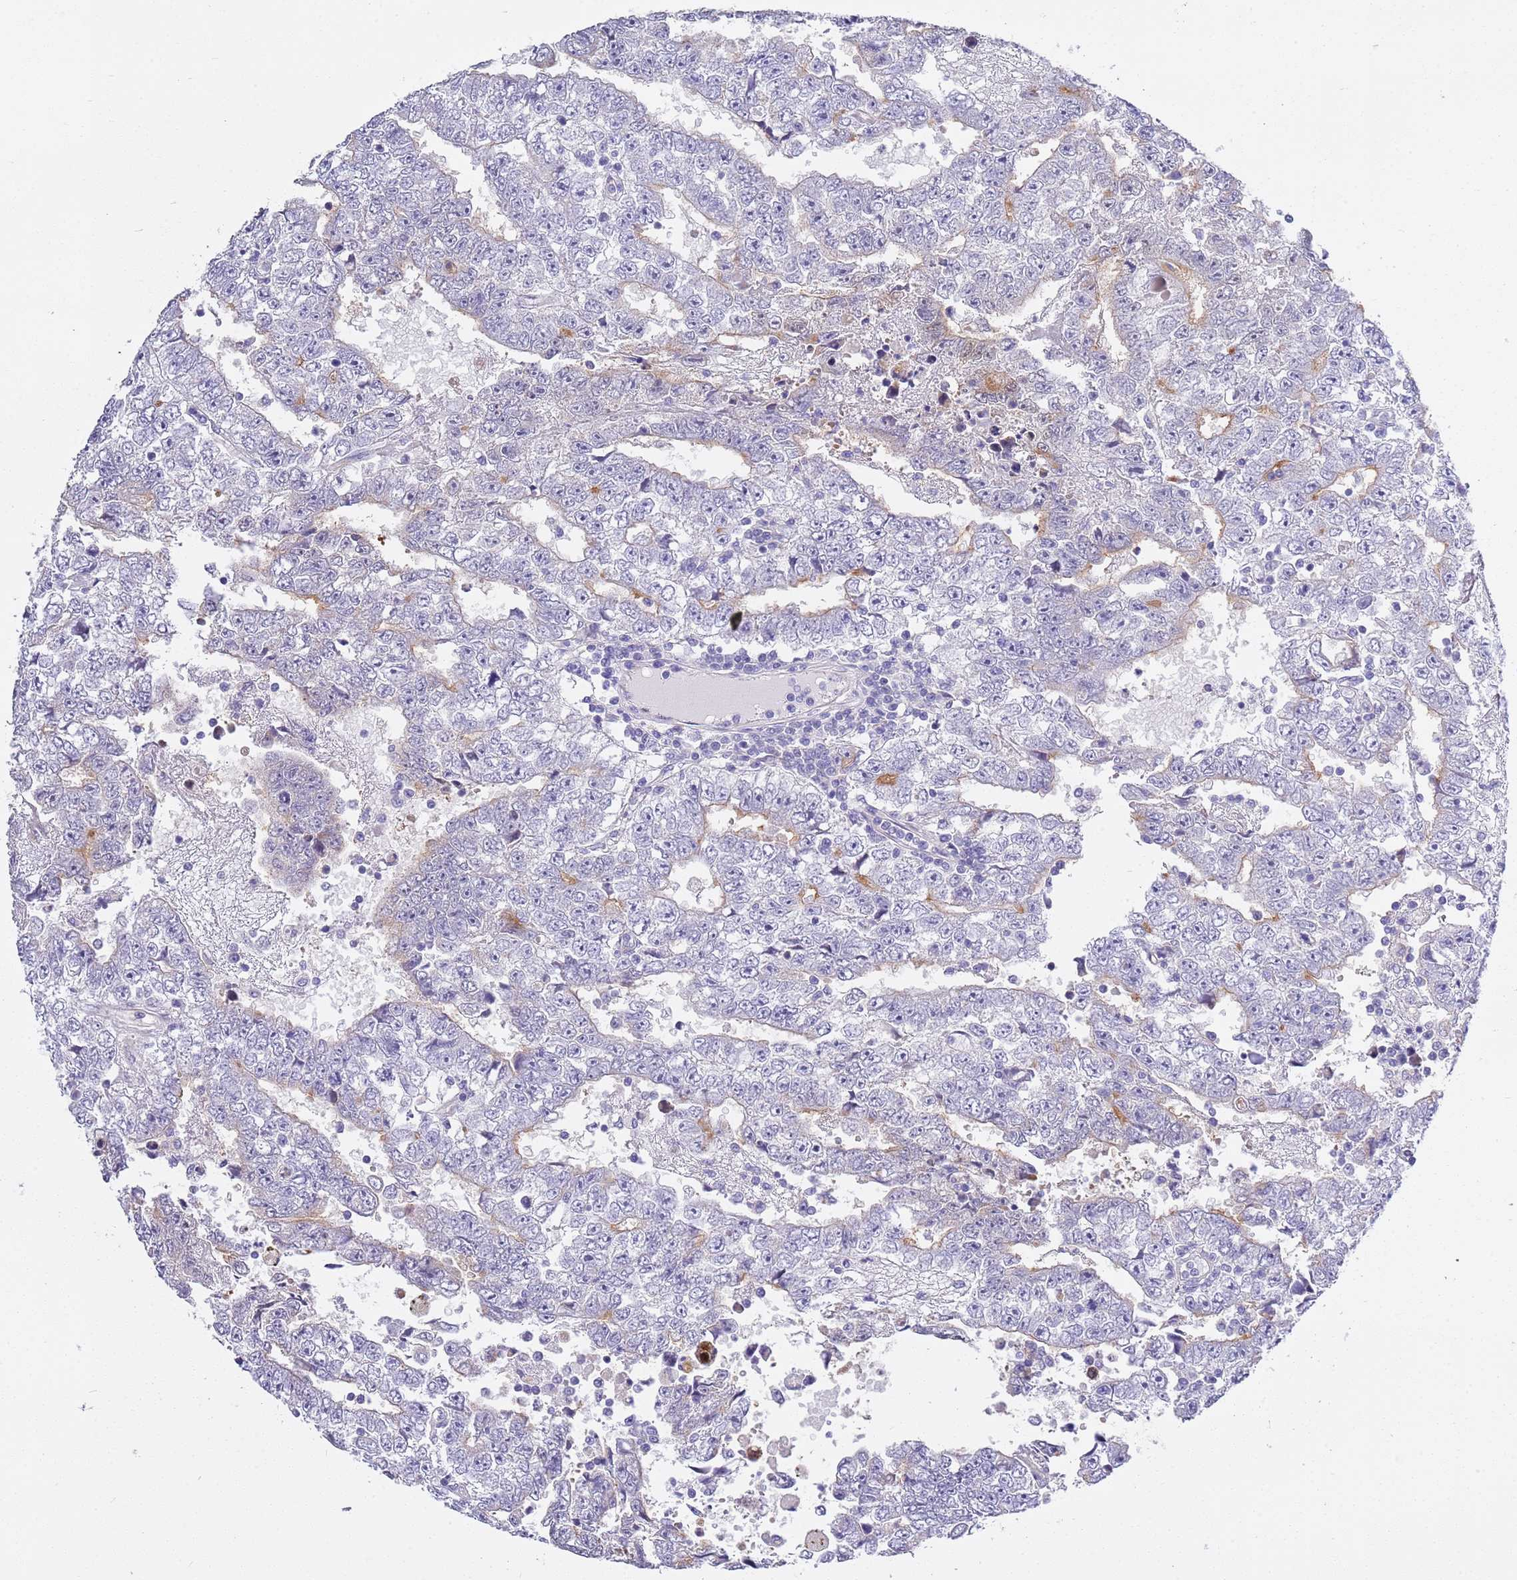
{"staining": {"intensity": "negative", "quantity": "none", "location": "none"}, "tissue": "testis cancer", "cell_type": "Tumor cells", "image_type": "cancer", "snomed": [{"axis": "morphology", "description": "Carcinoma, Embryonal, NOS"}, {"axis": "topography", "description": "Testis"}], "caption": "This is an immunohistochemistry (IHC) photomicrograph of testis embryonal carcinoma. There is no expression in tumor cells.", "gene": "BRMS1L", "patient": {"sex": "male", "age": 25}}